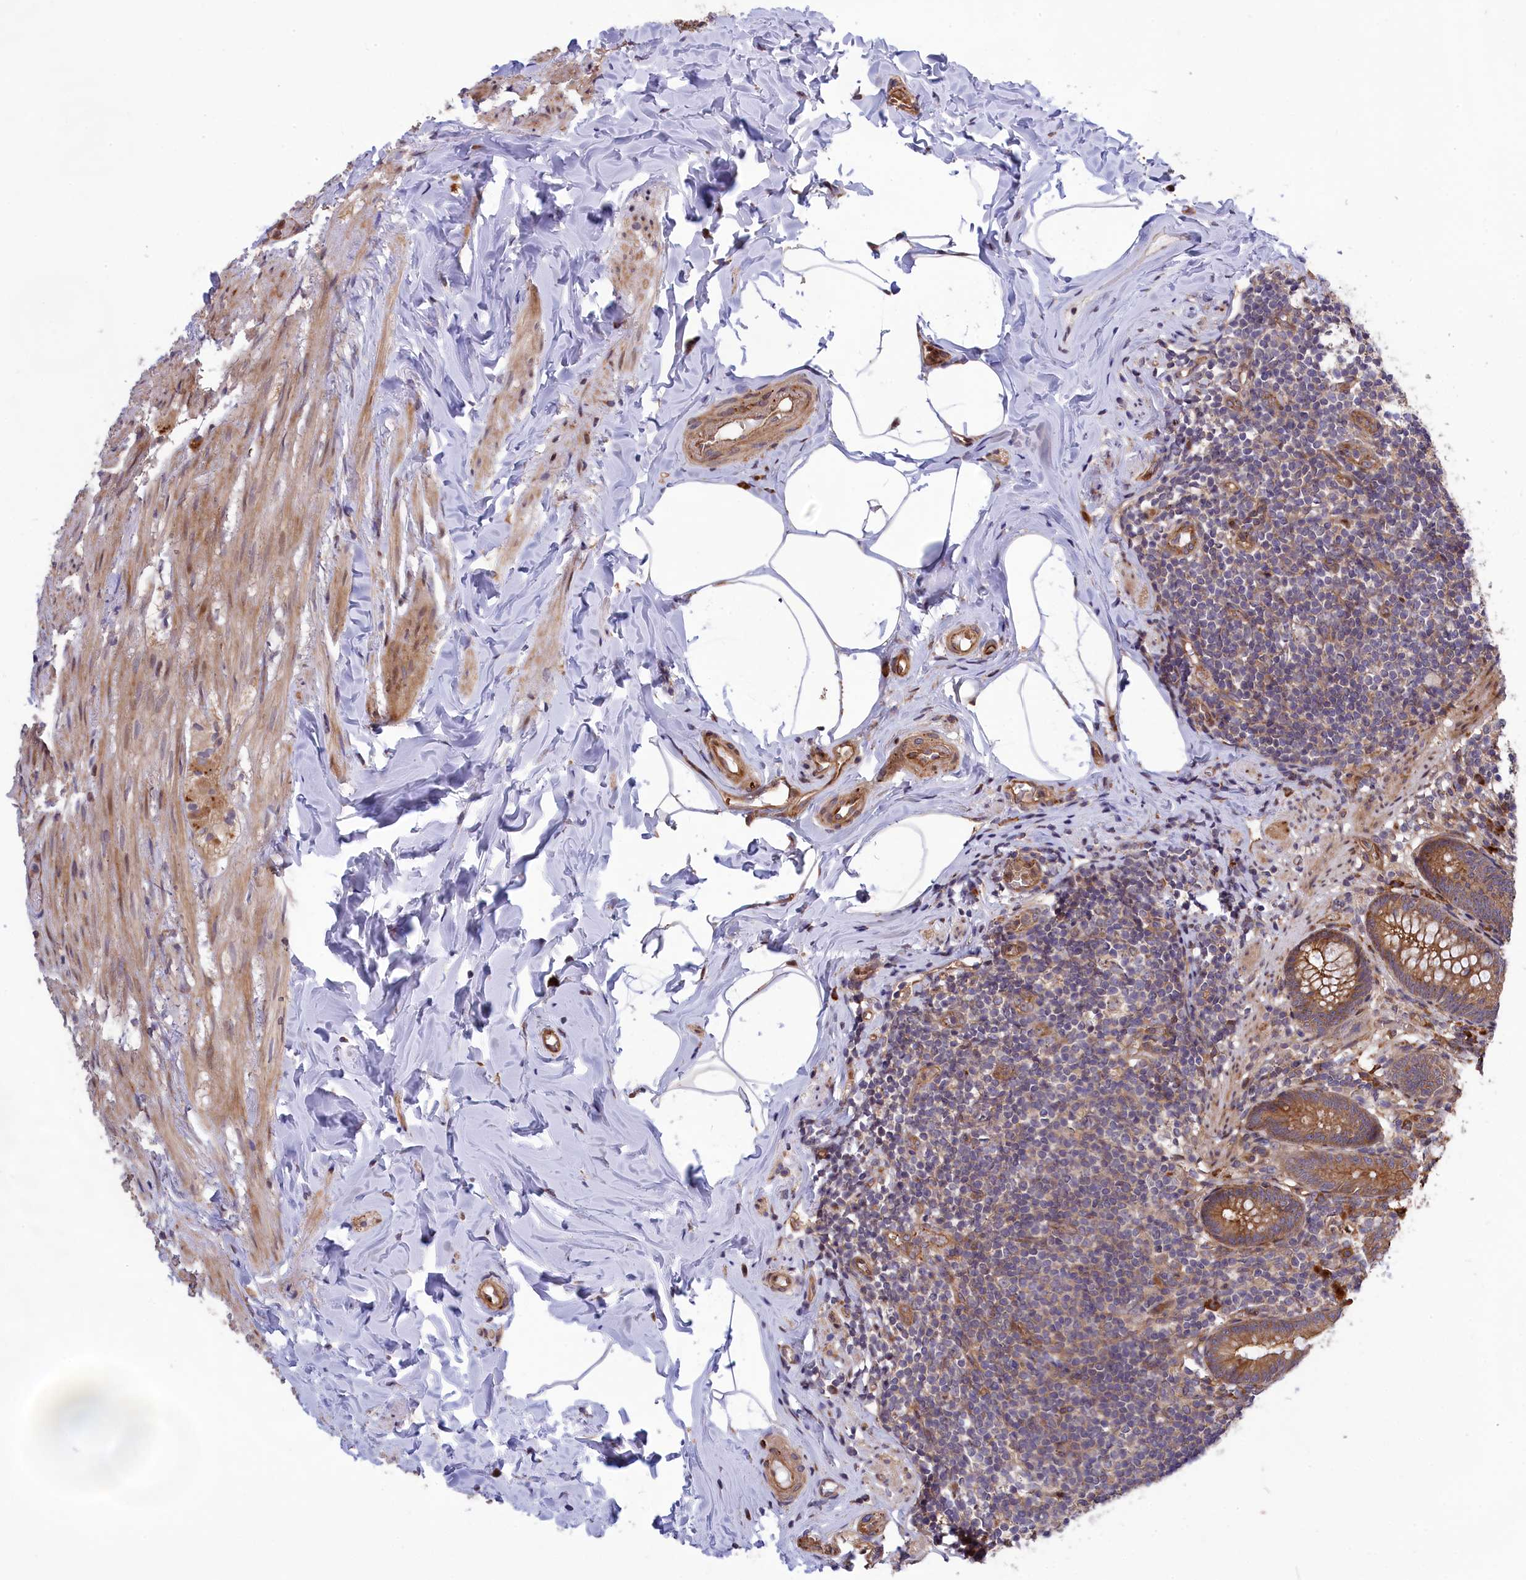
{"staining": {"intensity": "moderate", "quantity": ">75%", "location": "cytoplasmic/membranous"}, "tissue": "appendix", "cell_type": "Glandular cells", "image_type": "normal", "snomed": [{"axis": "morphology", "description": "Normal tissue, NOS"}, {"axis": "topography", "description": "Appendix"}], "caption": "This micrograph reveals IHC staining of benign human appendix, with medium moderate cytoplasmic/membranous staining in approximately >75% of glandular cells.", "gene": "DDX60L", "patient": {"sex": "male", "age": 55}}